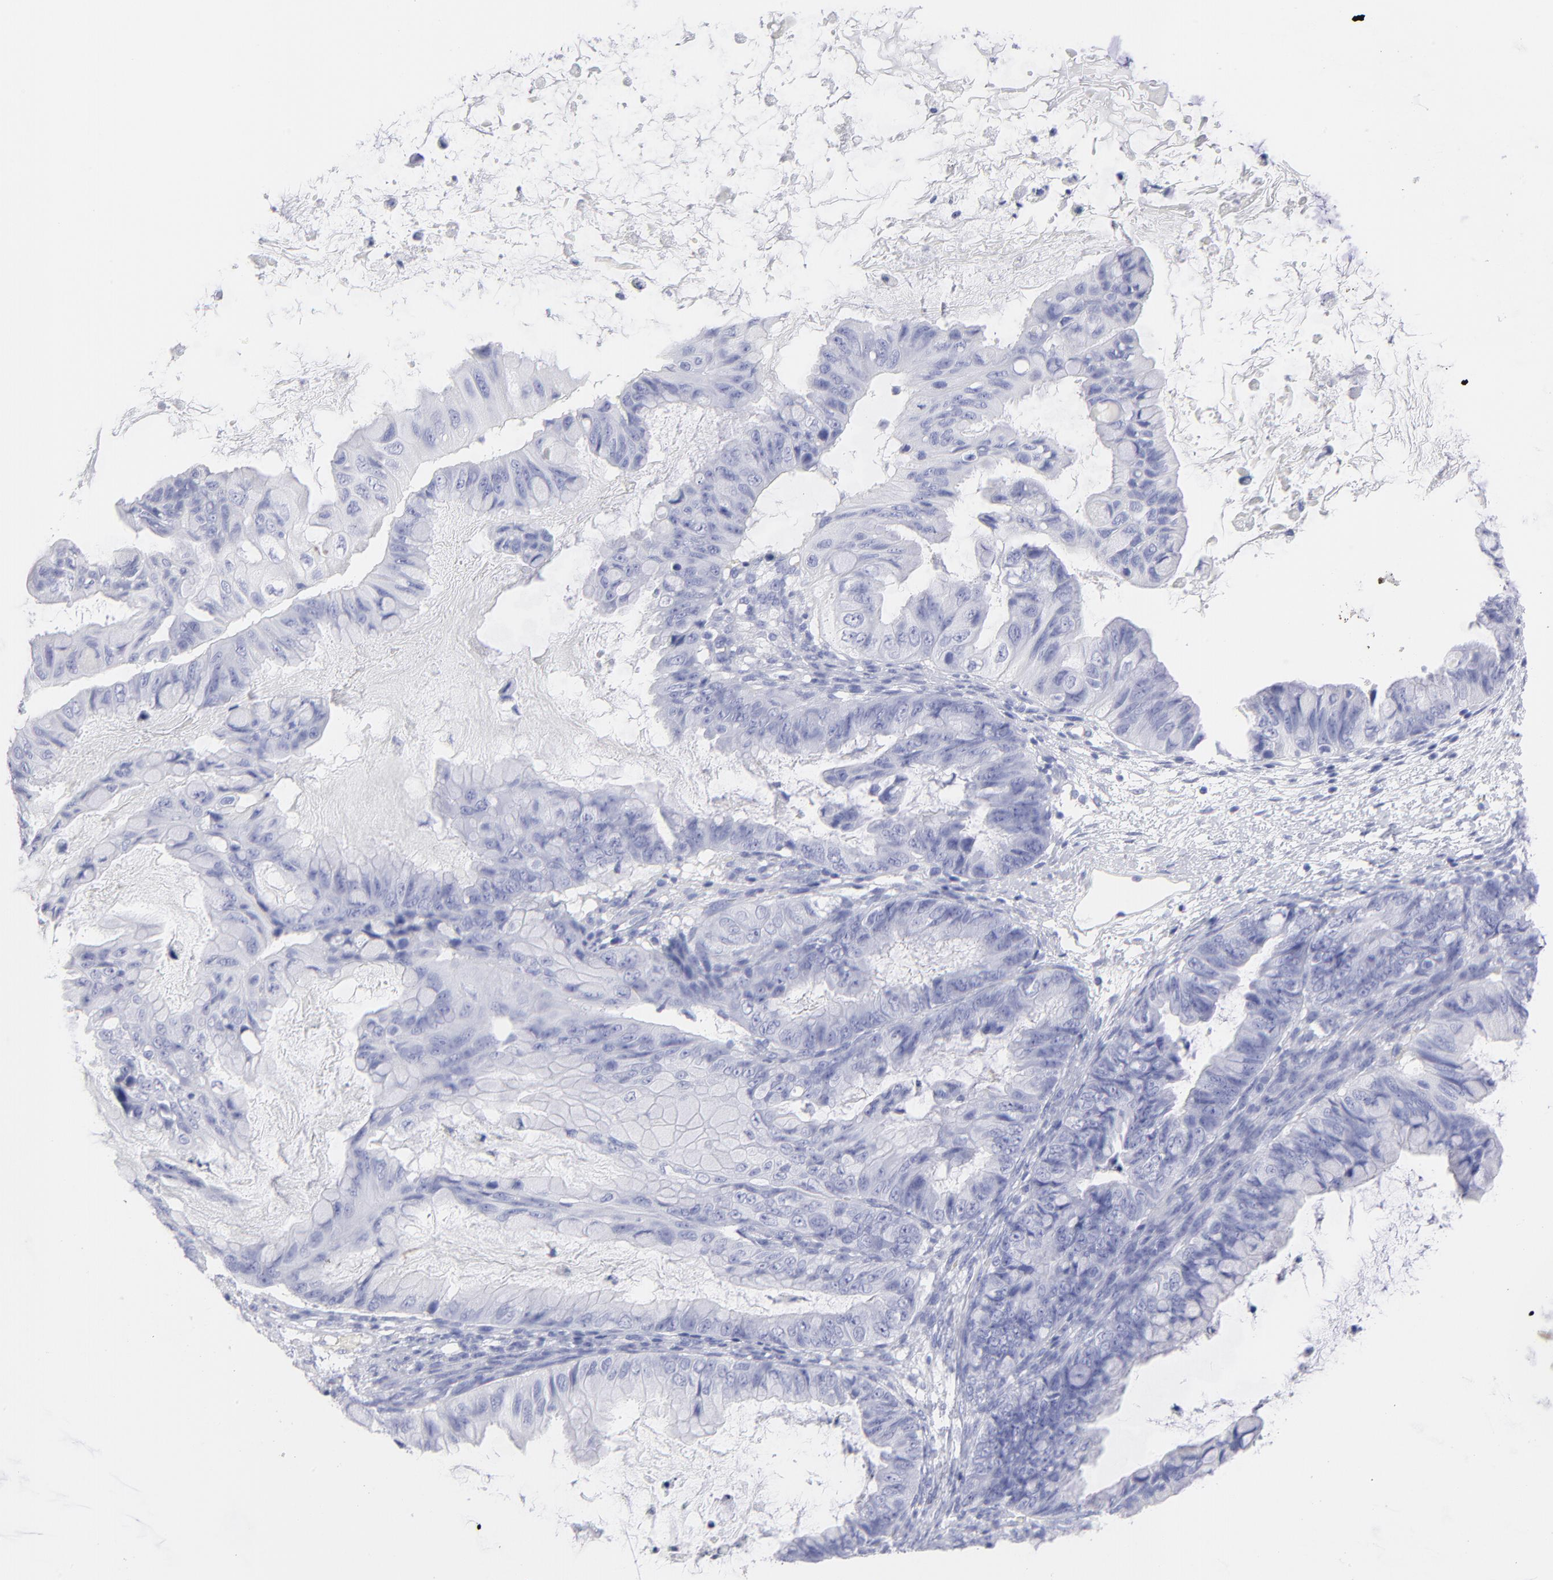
{"staining": {"intensity": "negative", "quantity": "none", "location": "none"}, "tissue": "ovarian cancer", "cell_type": "Tumor cells", "image_type": "cancer", "snomed": [{"axis": "morphology", "description": "Cystadenocarcinoma, mucinous, NOS"}, {"axis": "topography", "description": "Ovary"}], "caption": "Immunohistochemistry (IHC) photomicrograph of ovarian cancer (mucinous cystadenocarcinoma) stained for a protein (brown), which shows no expression in tumor cells.", "gene": "F13B", "patient": {"sex": "female", "age": 36}}